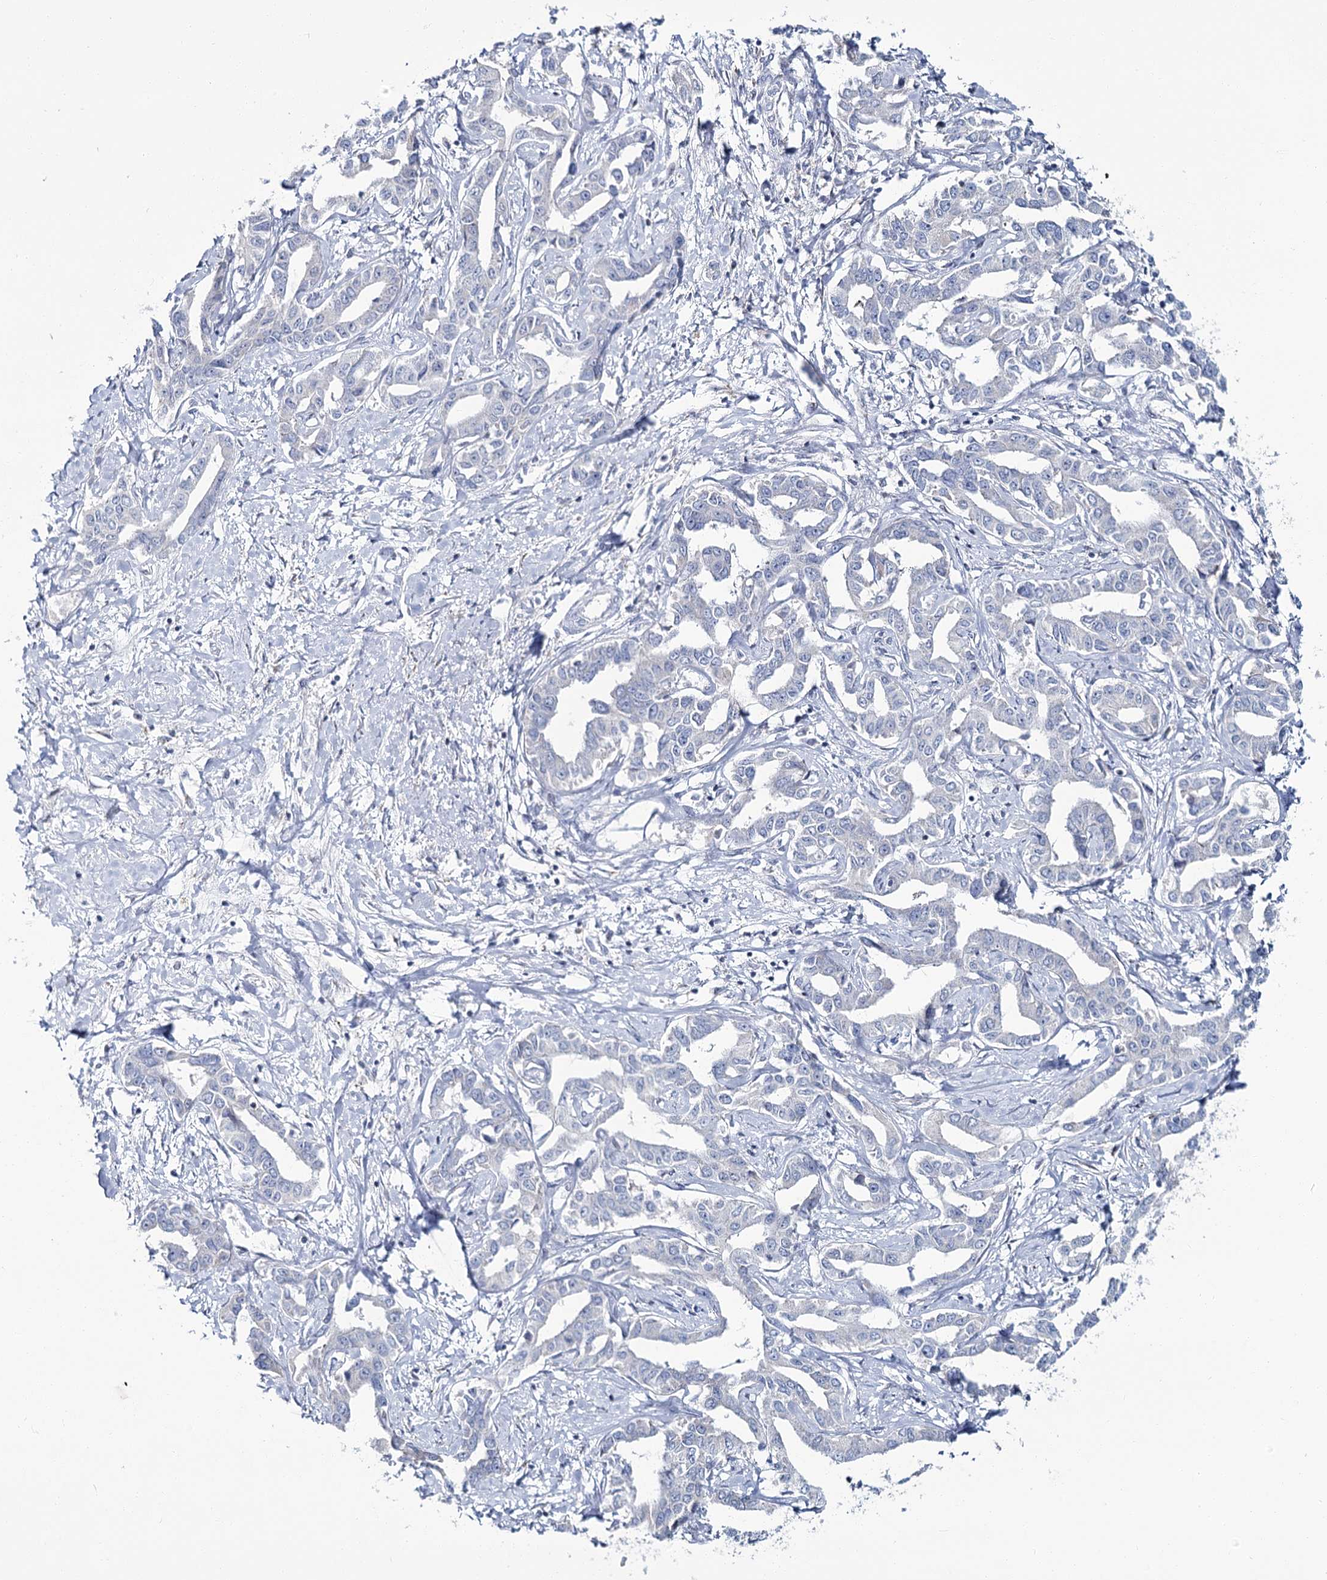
{"staining": {"intensity": "negative", "quantity": "none", "location": "none"}, "tissue": "liver cancer", "cell_type": "Tumor cells", "image_type": "cancer", "snomed": [{"axis": "morphology", "description": "Cholangiocarcinoma"}, {"axis": "topography", "description": "Liver"}], "caption": "Immunohistochemistry (IHC) photomicrograph of neoplastic tissue: cholangiocarcinoma (liver) stained with DAB (3,3'-diaminobenzidine) reveals no significant protein positivity in tumor cells. The staining was performed using DAB to visualize the protein expression in brown, while the nuclei were stained in blue with hematoxylin (Magnification: 20x).", "gene": "CPLANE1", "patient": {"sex": "male", "age": 59}}